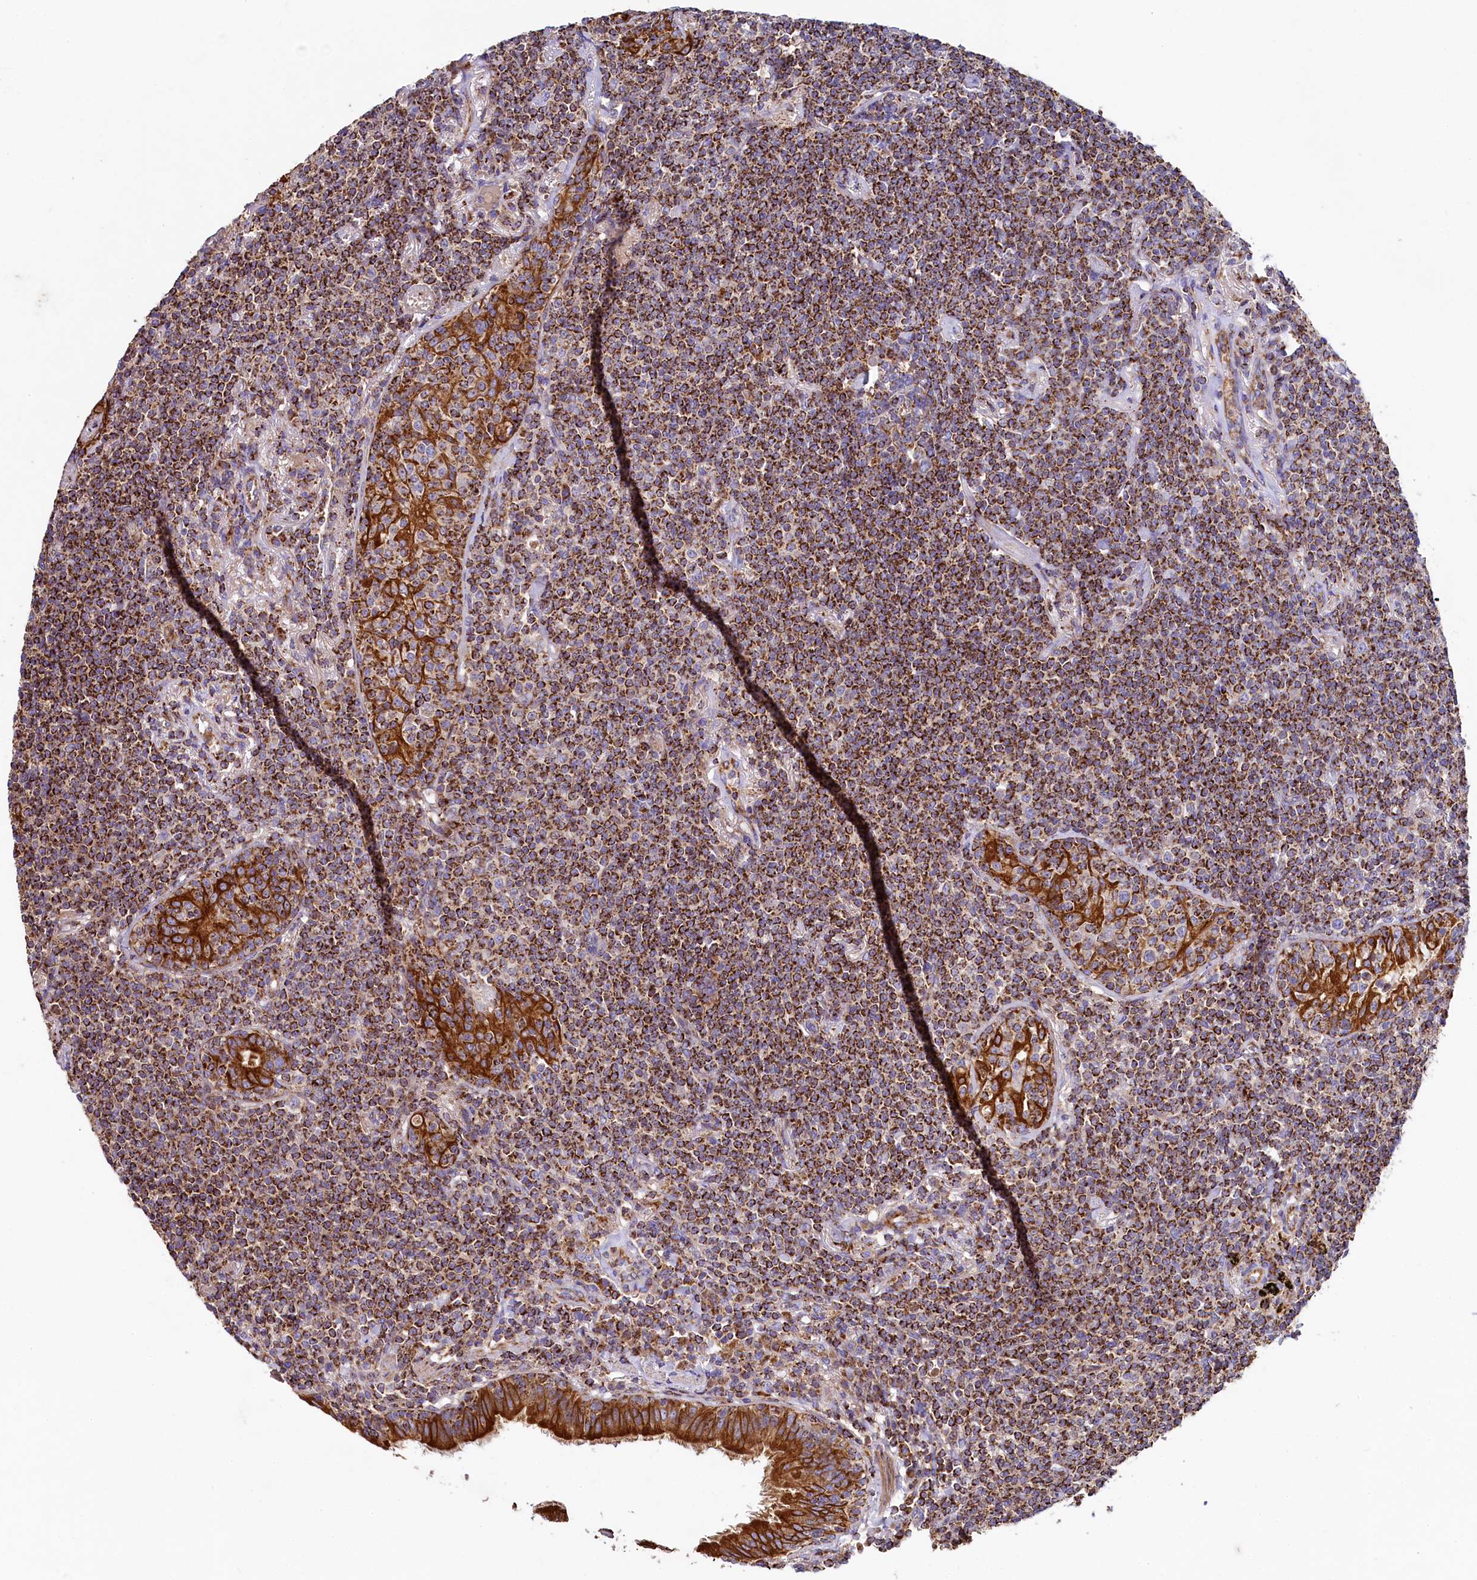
{"staining": {"intensity": "strong", "quantity": ">75%", "location": "cytoplasmic/membranous"}, "tissue": "lymphoma", "cell_type": "Tumor cells", "image_type": "cancer", "snomed": [{"axis": "morphology", "description": "Malignant lymphoma, non-Hodgkin's type, Low grade"}, {"axis": "topography", "description": "Lung"}], "caption": "Human low-grade malignant lymphoma, non-Hodgkin's type stained for a protein (brown) shows strong cytoplasmic/membranous positive expression in about >75% of tumor cells.", "gene": "CLYBL", "patient": {"sex": "female", "age": 71}}